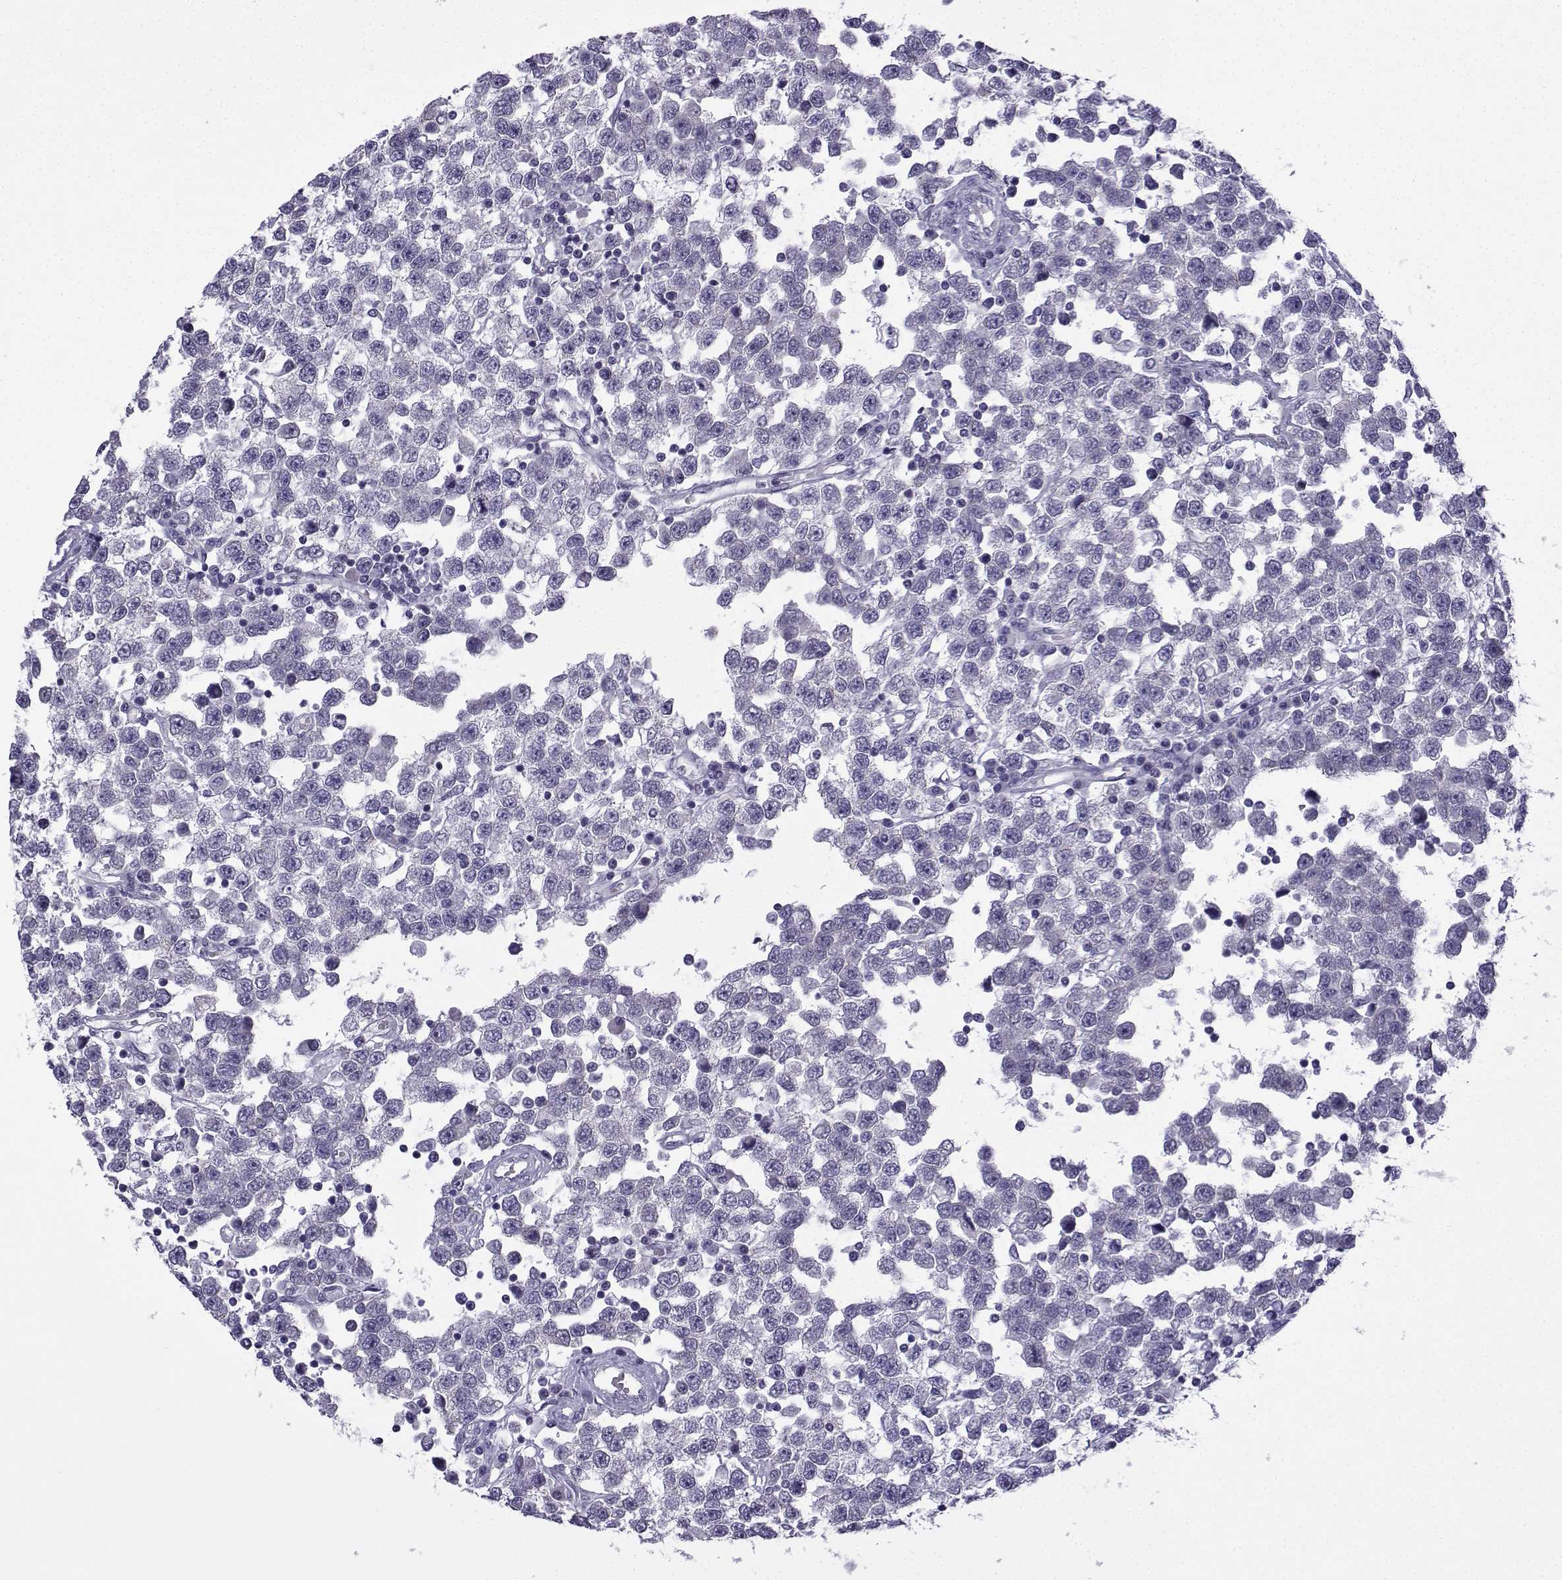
{"staining": {"intensity": "negative", "quantity": "none", "location": "none"}, "tissue": "testis cancer", "cell_type": "Tumor cells", "image_type": "cancer", "snomed": [{"axis": "morphology", "description": "Seminoma, NOS"}, {"axis": "topography", "description": "Testis"}], "caption": "Seminoma (testis) was stained to show a protein in brown. There is no significant positivity in tumor cells.", "gene": "ACRBP", "patient": {"sex": "male", "age": 34}}